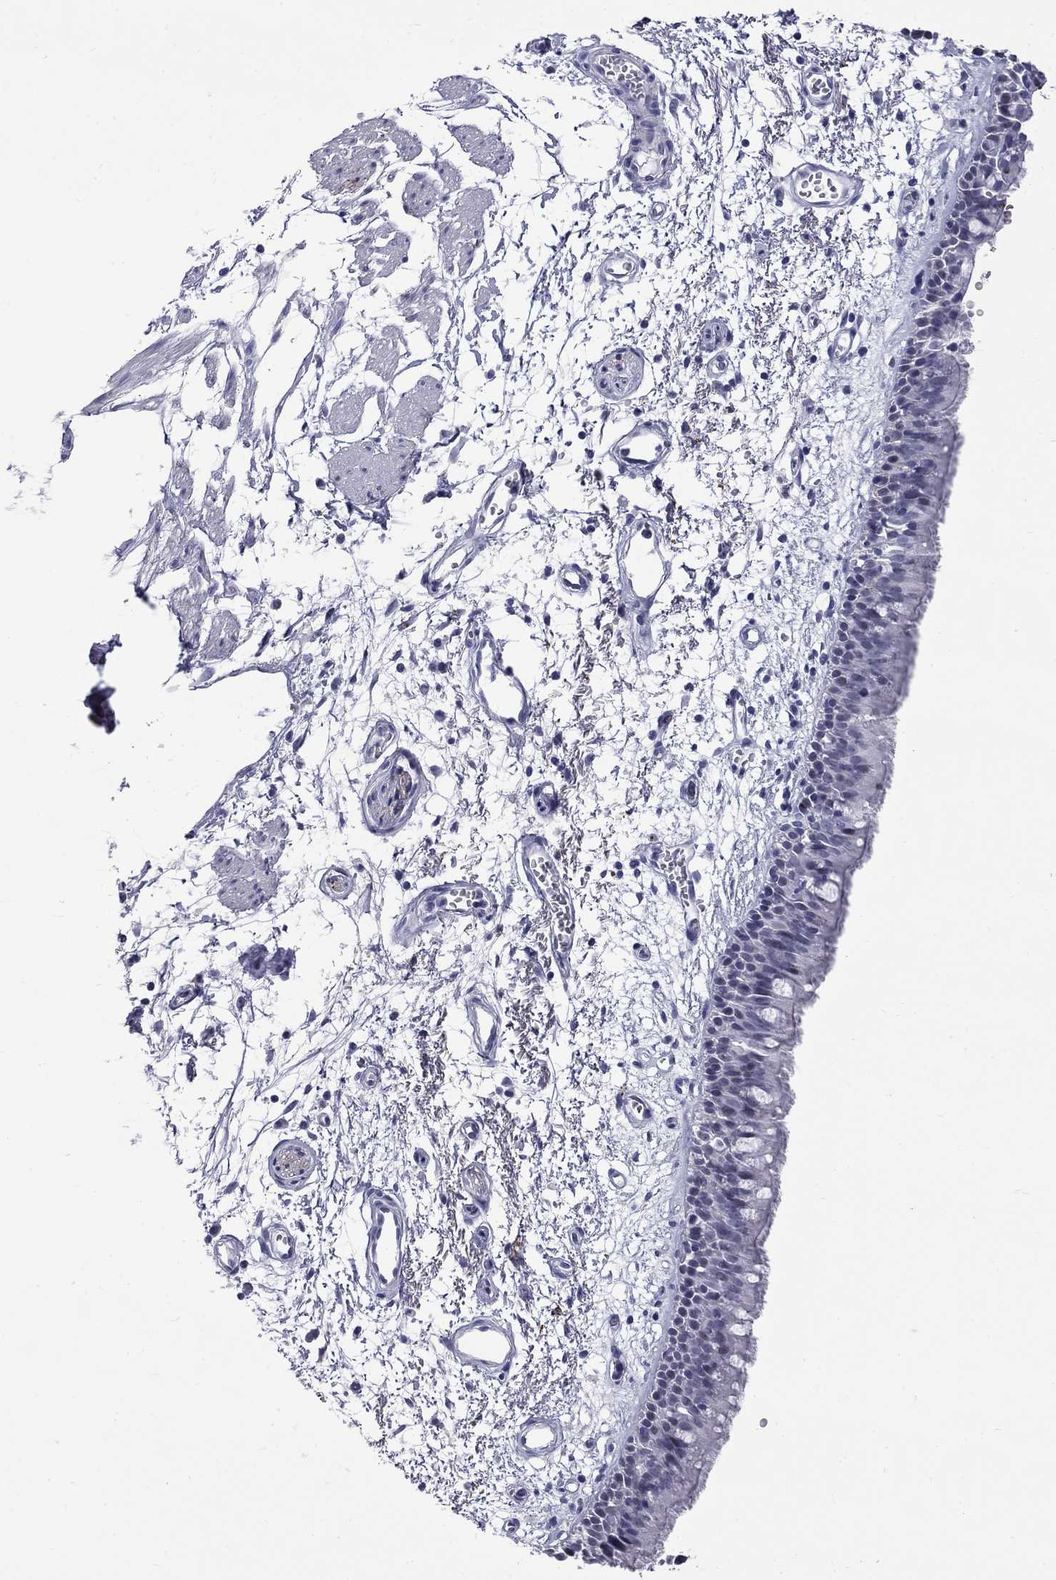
{"staining": {"intensity": "negative", "quantity": "none", "location": "none"}, "tissue": "bronchus", "cell_type": "Respiratory epithelial cells", "image_type": "normal", "snomed": [{"axis": "morphology", "description": "Normal tissue, NOS"}, {"axis": "morphology", "description": "Squamous cell carcinoma, NOS"}, {"axis": "topography", "description": "Cartilage tissue"}, {"axis": "topography", "description": "Bronchus"}, {"axis": "topography", "description": "Lung"}], "caption": "Respiratory epithelial cells are negative for protein expression in normal human bronchus. (Immunohistochemistry (ihc), brightfield microscopy, high magnification).", "gene": "MGARP", "patient": {"sex": "male", "age": 66}}